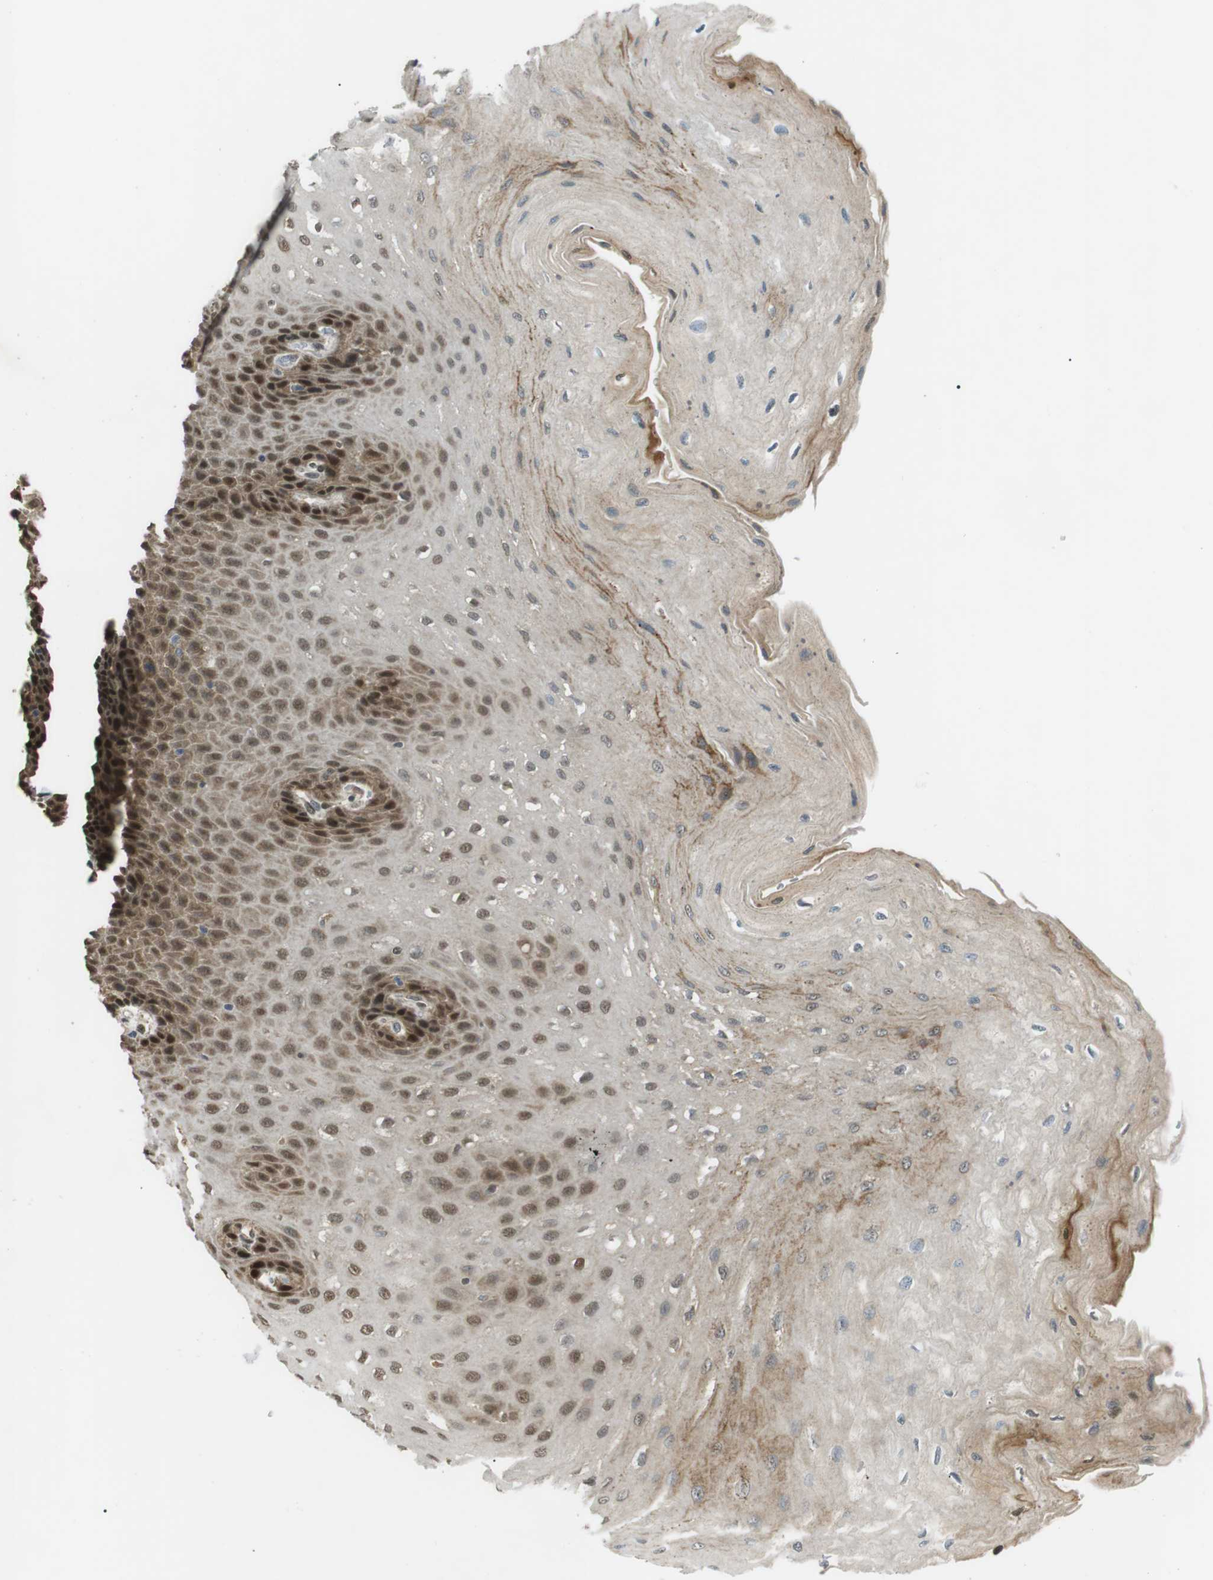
{"staining": {"intensity": "moderate", "quantity": ">75%", "location": "cytoplasmic/membranous,nuclear"}, "tissue": "esophagus", "cell_type": "Squamous epithelial cells", "image_type": "normal", "snomed": [{"axis": "morphology", "description": "Normal tissue, NOS"}, {"axis": "topography", "description": "Esophagus"}], "caption": "Squamous epithelial cells reveal medium levels of moderate cytoplasmic/membranous,nuclear expression in about >75% of cells in unremarkable human esophagus.", "gene": "ORAI3", "patient": {"sex": "female", "age": 72}}